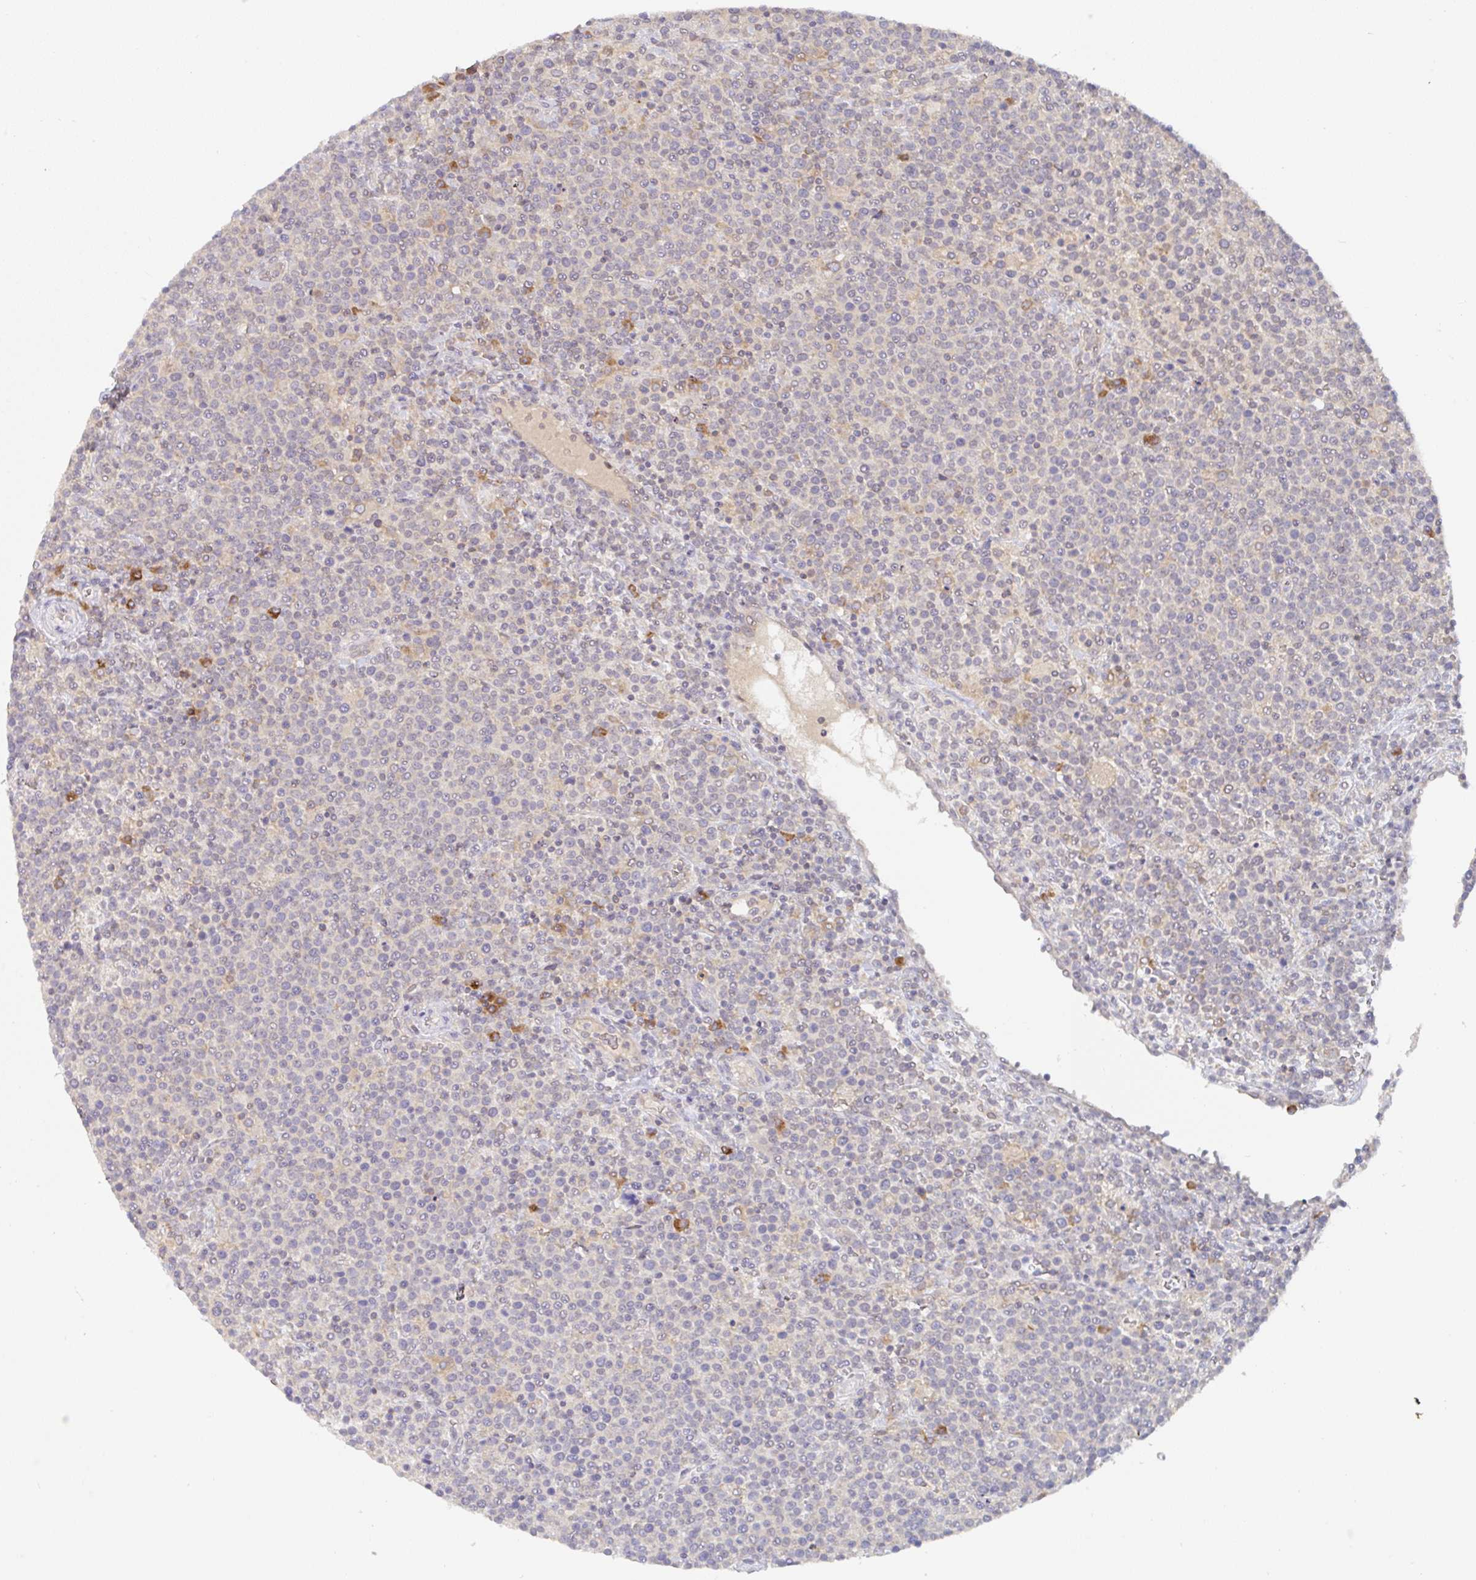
{"staining": {"intensity": "negative", "quantity": "none", "location": "none"}, "tissue": "lymphoma", "cell_type": "Tumor cells", "image_type": "cancer", "snomed": [{"axis": "morphology", "description": "Malignant lymphoma, non-Hodgkin's type, High grade"}, {"axis": "topography", "description": "Lymph node"}], "caption": "DAB (3,3'-diaminobenzidine) immunohistochemical staining of lymphoma exhibits no significant positivity in tumor cells.", "gene": "DERL2", "patient": {"sex": "male", "age": 61}}